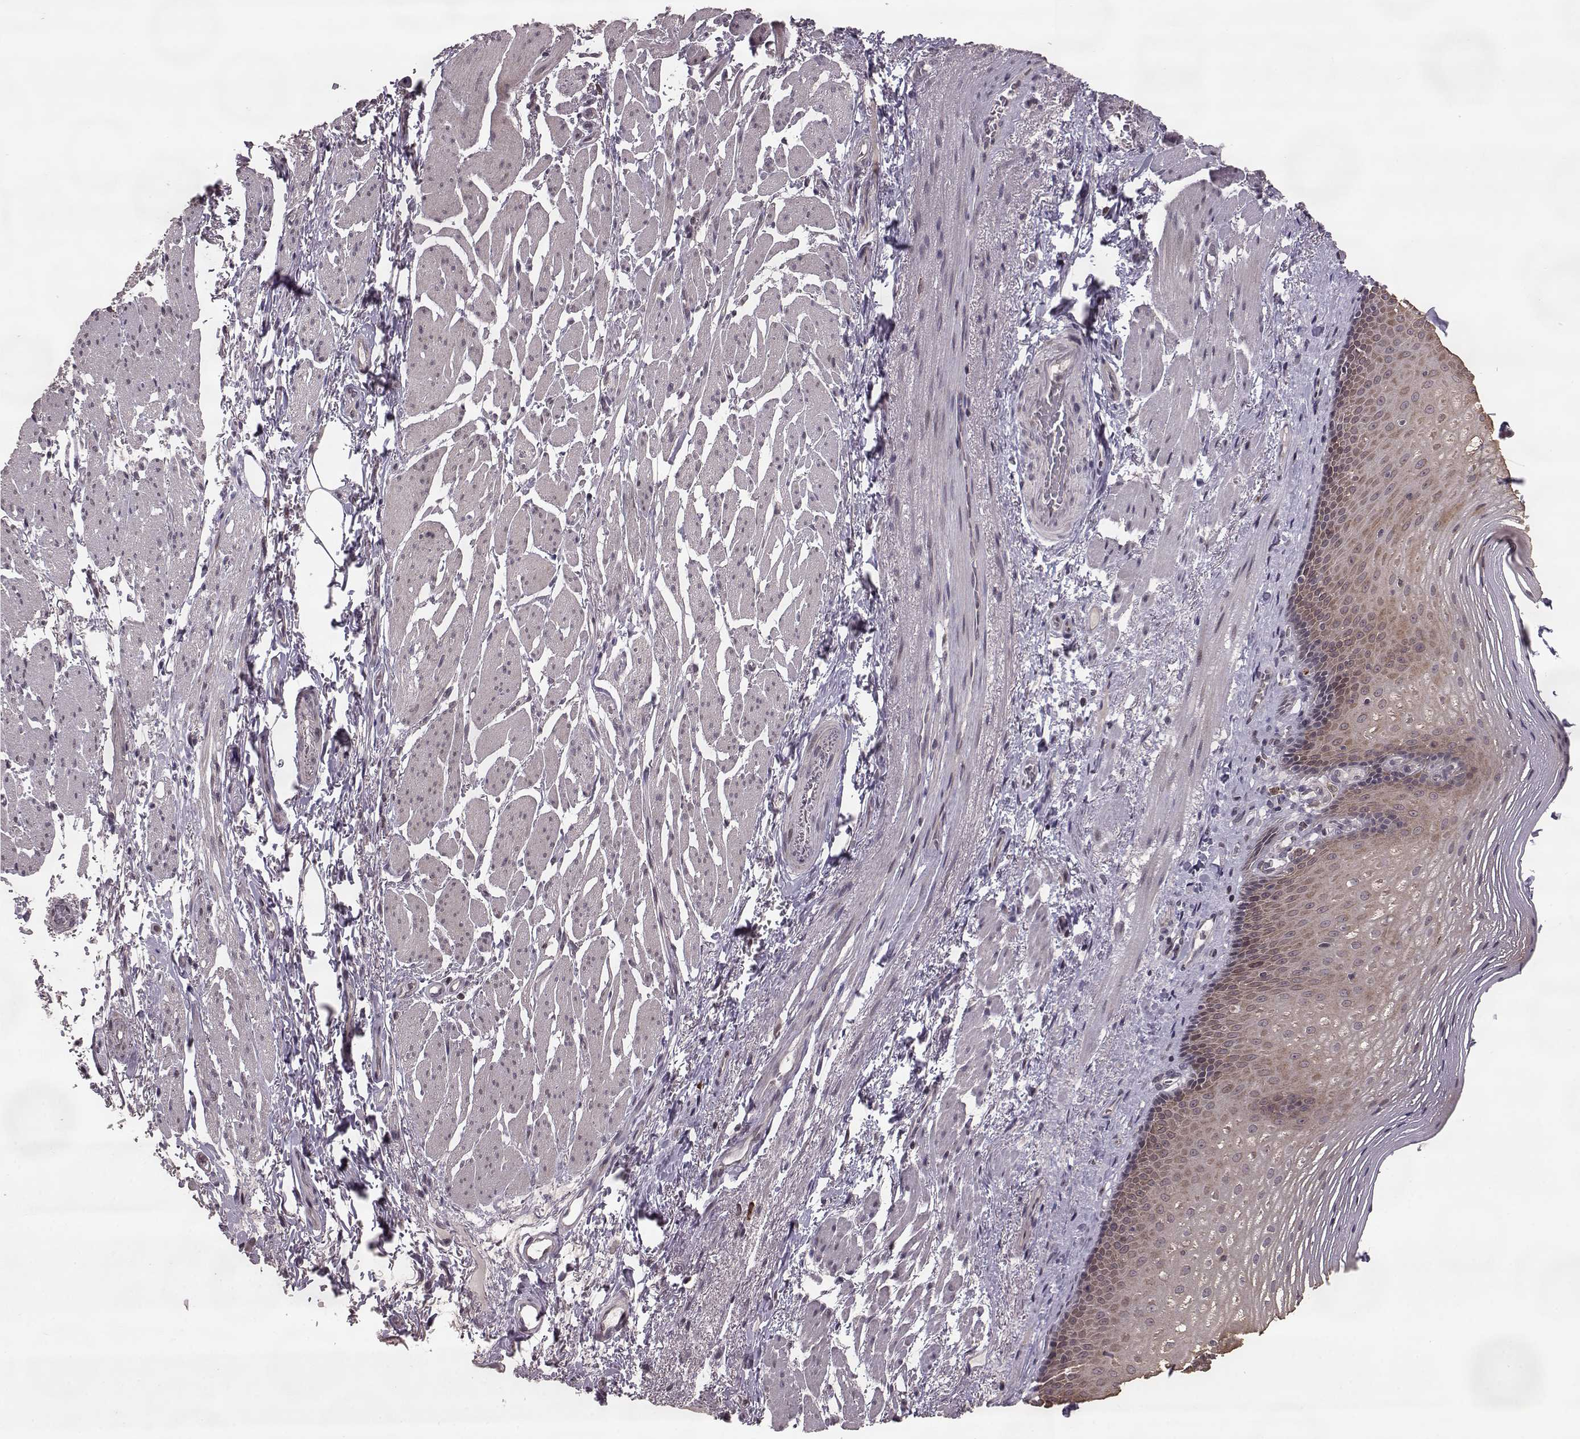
{"staining": {"intensity": "moderate", "quantity": ">75%", "location": "cytoplasmic/membranous"}, "tissue": "esophagus", "cell_type": "Squamous epithelial cells", "image_type": "normal", "snomed": [{"axis": "morphology", "description": "Normal tissue, NOS"}, {"axis": "topography", "description": "Esophagus"}], "caption": "A medium amount of moderate cytoplasmic/membranous positivity is seen in about >75% of squamous epithelial cells in unremarkable esophagus.", "gene": "ELOVL5", "patient": {"sex": "male", "age": 76}}